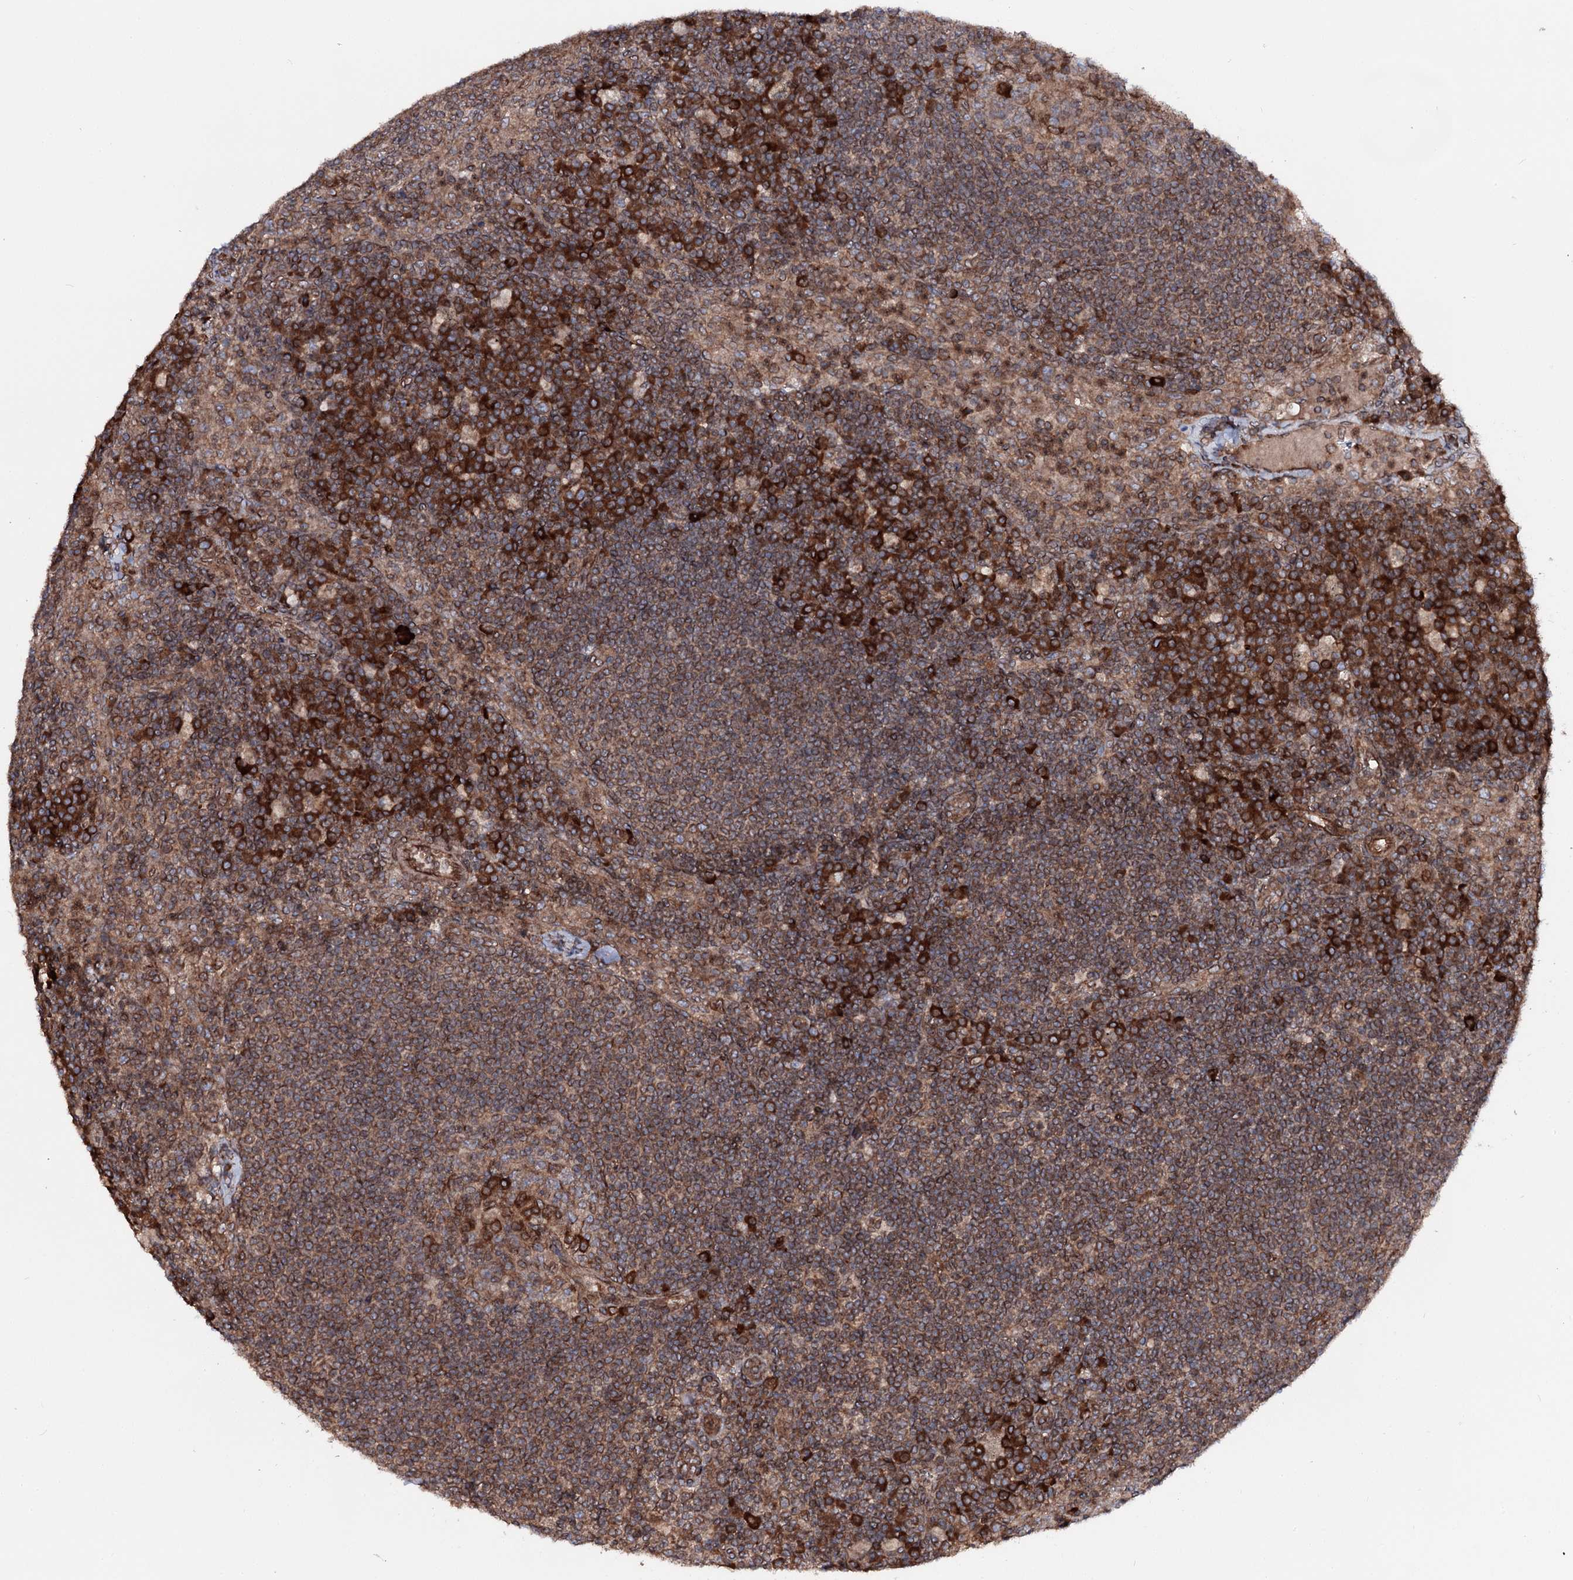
{"staining": {"intensity": "strong", "quantity": "25%-75%", "location": "cytoplasmic/membranous"}, "tissue": "lymph node", "cell_type": "Germinal center cells", "image_type": "normal", "snomed": [{"axis": "morphology", "description": "Normal tissue, NOS"}, {"axis": "topography", "description": "Lymph node"}], "caption": "Unremarkable lymph node shows strong cytoplasmic/membranous staining in approximately 25%-75% of germinal center cells, visualized by immunohistochemistry.", "gene": "FGFR1OP2", "patient": {"sex": "female", "age": 70}}